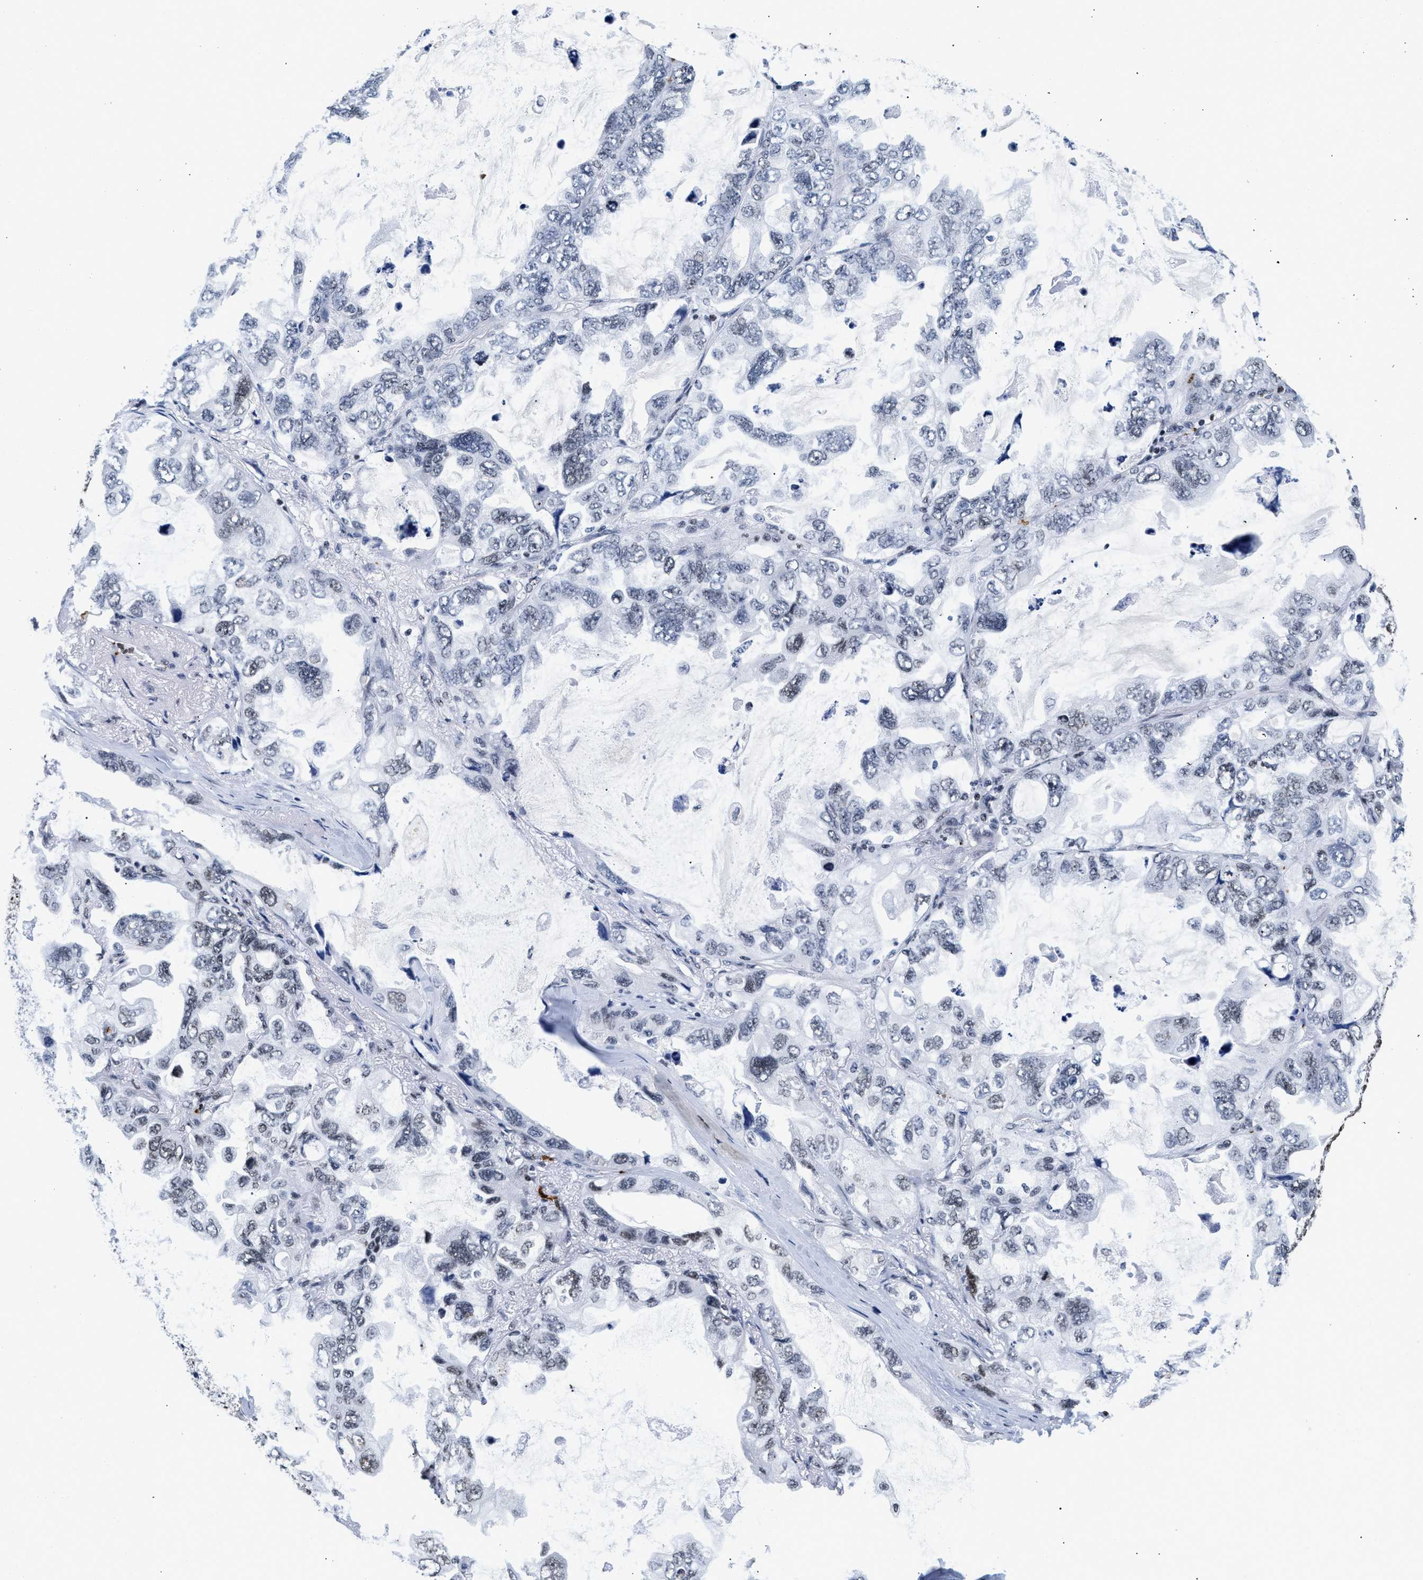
{"staining": {"intensity": "negative", "quantity": "none", "location": "none"}, "tissue": "lung cancer", "cell_type": "Tumor cells", "image_type": "cancer", "snomed": [{"axis": "morphology", "description": "Squamous cell carcinoma, NOS"}, {"axis": "topography", "description": "Lung"}], "caption": "Tumor cells are negative for protein expression in human lung squamous cell carcinoma.", "gene": "RAD21", "patient": {"sex": "female", "age": 73}}